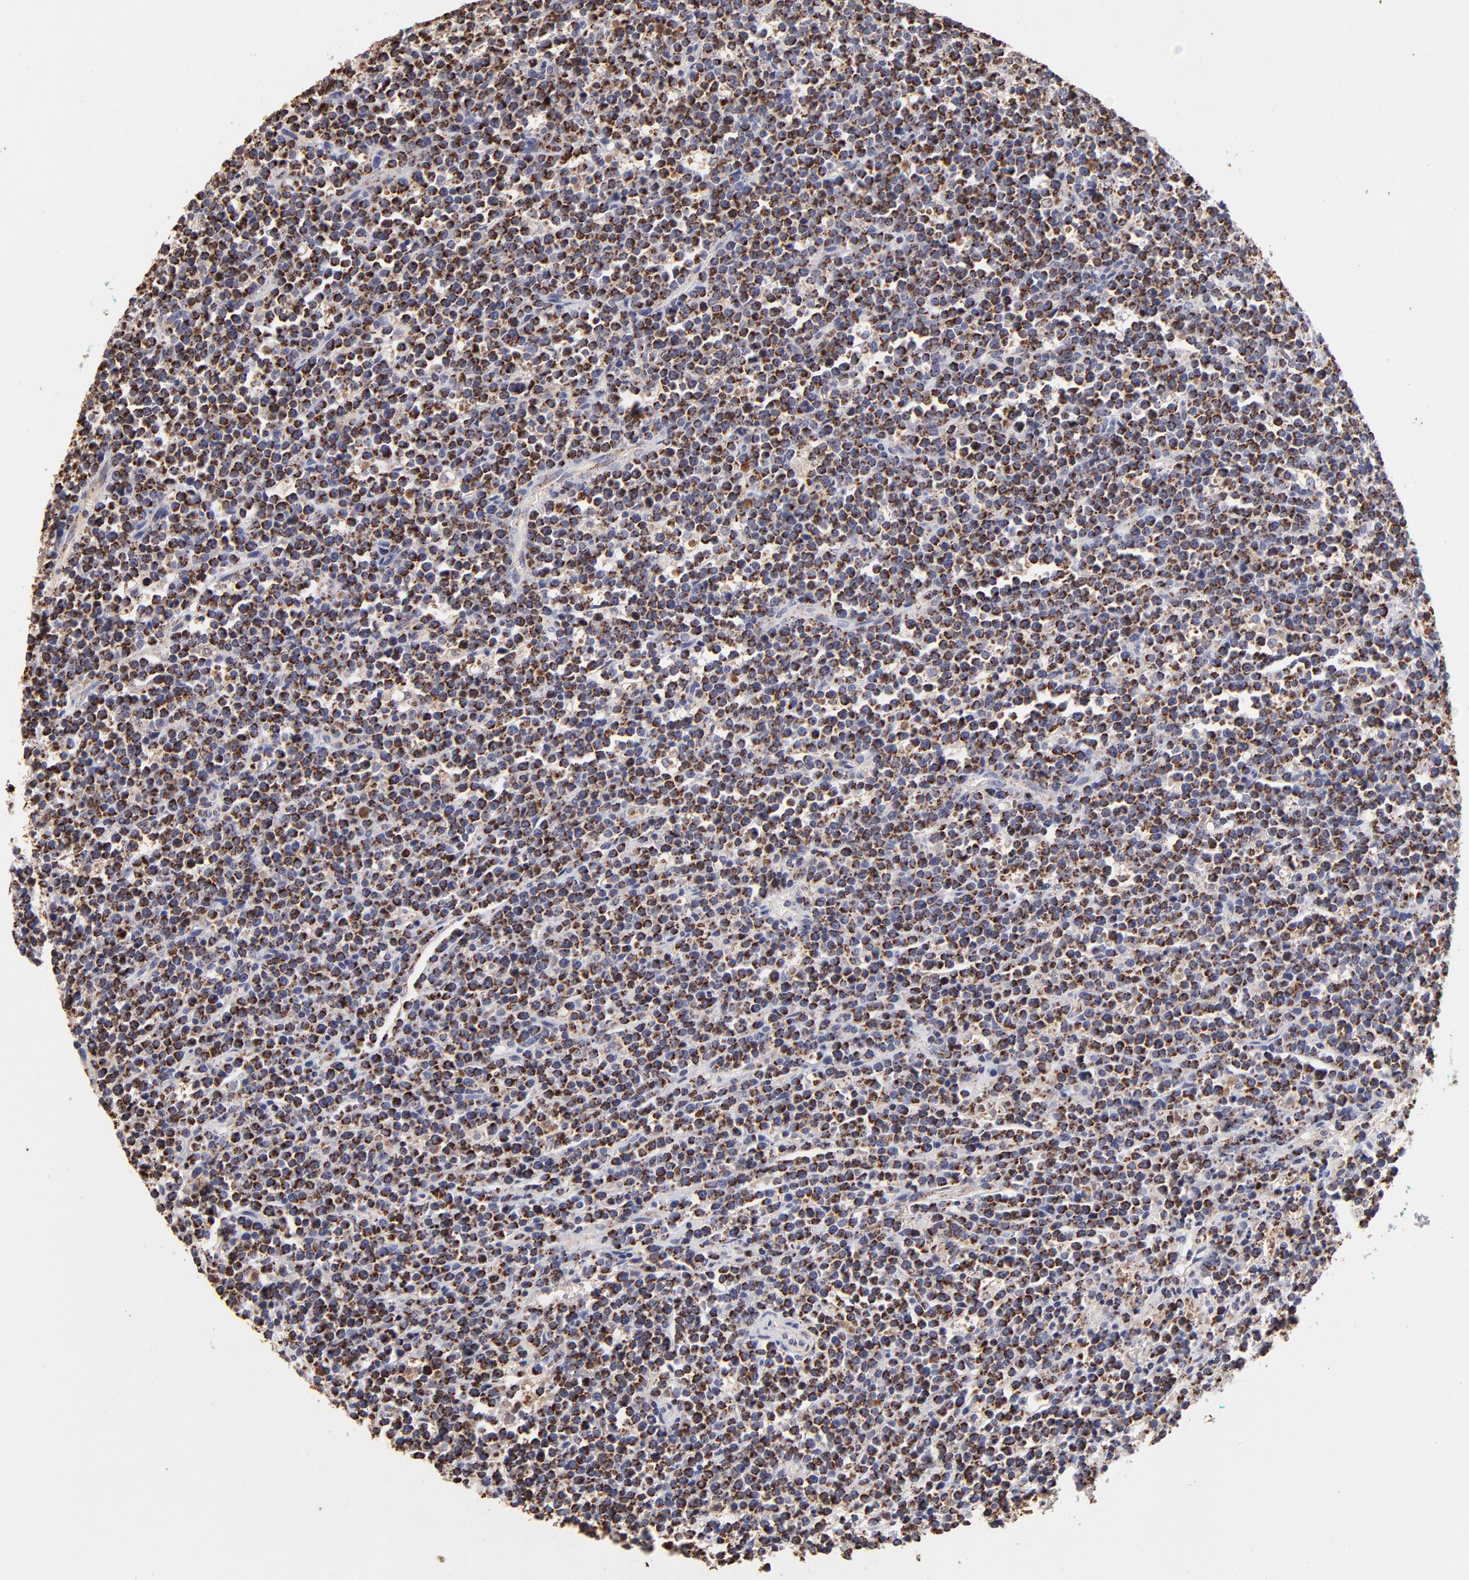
{"staining": {"intensity": "moderate", "quantity": ">75%", "location": "cytoplasmic/membranous"}, "tissue": "lymphoma", "cell_type": "Tumor cells", "image_type": "cancer", "snomed": [{"axis": "morphology", "description": "Malignant lymphoma, non-Hodgkin's type, High grade"}, {"axis": "topography", "description": "Ovary"}], "caption": "A micrograph of lymphoma stained for a protein exhibits moderate cytoplasmic/membranous brown staining in tumor cells.", "gene": "SSBP1", "patient": {"sex": "female", "age": 56}}